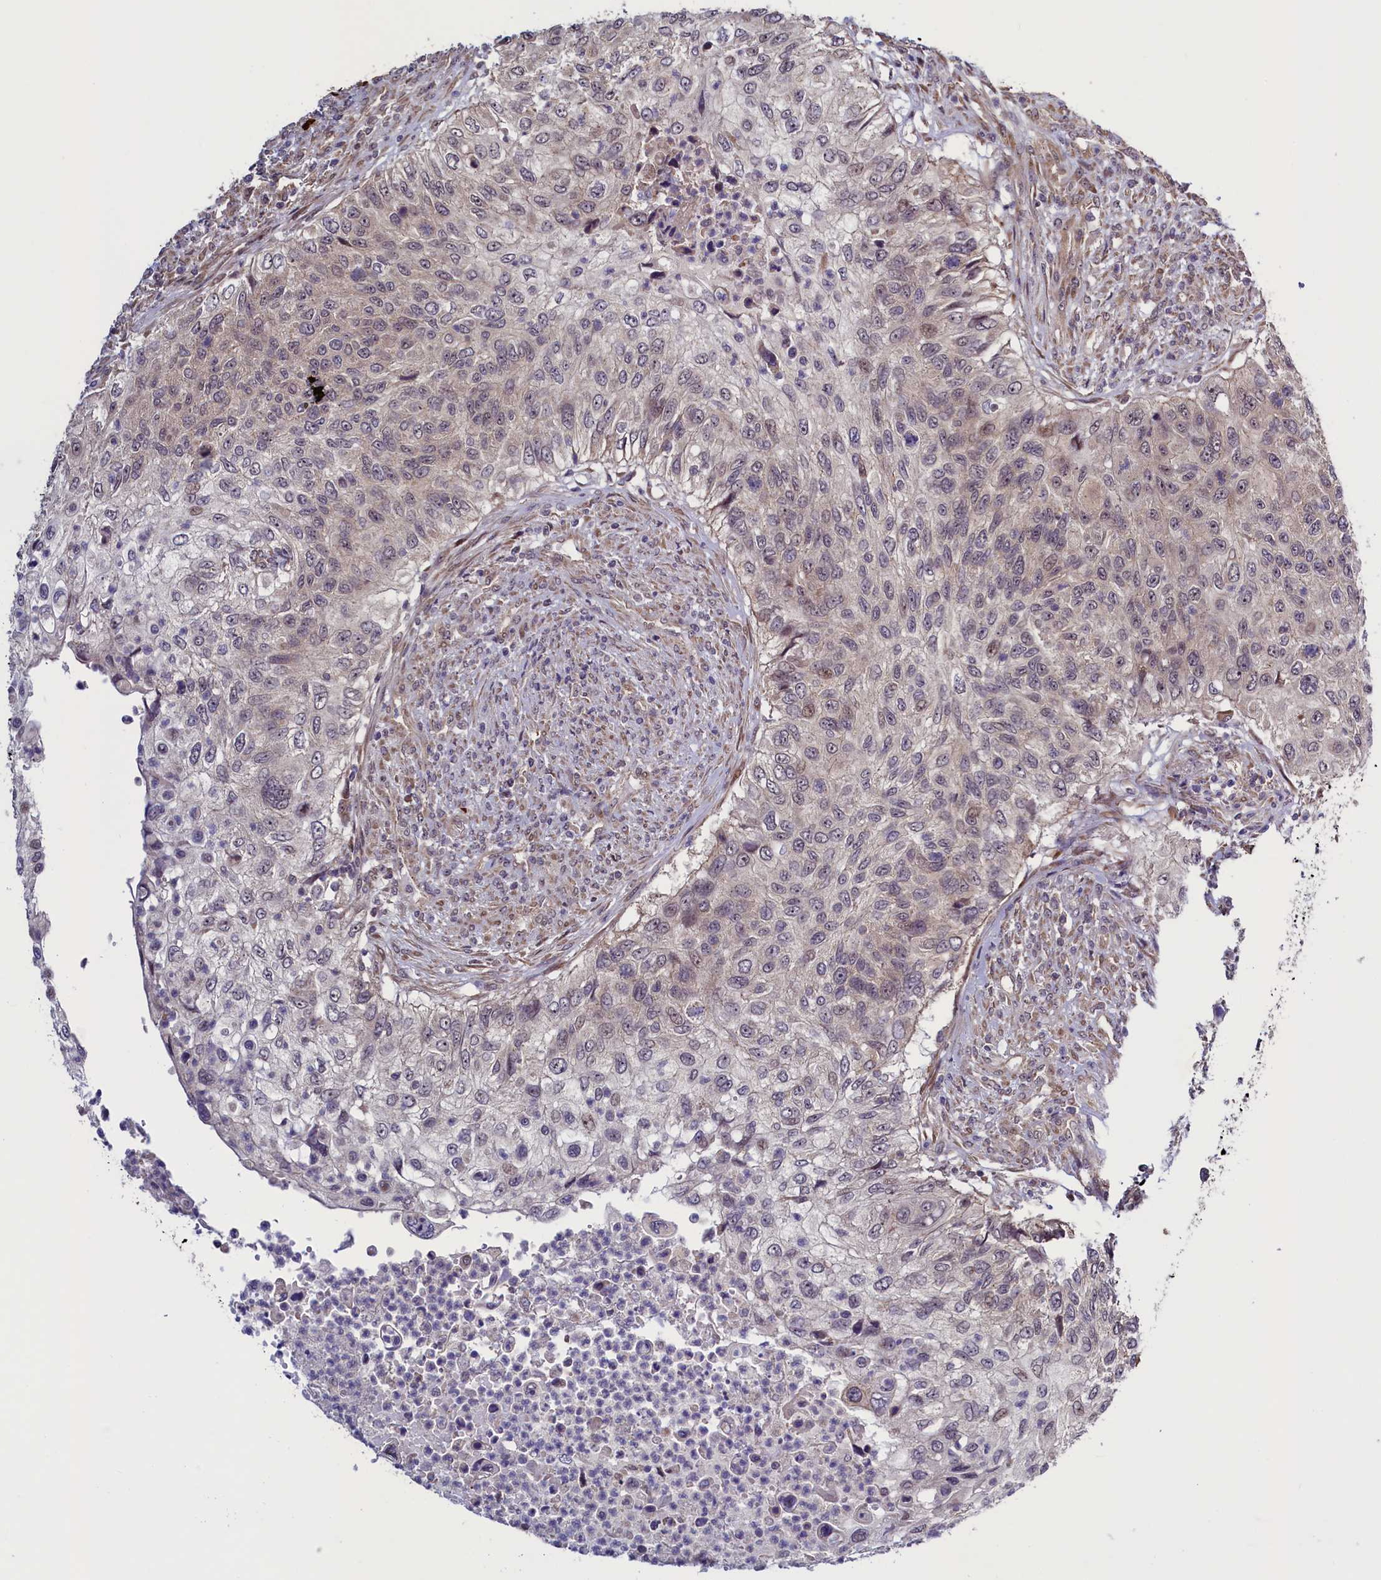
{"staining": {"intensity": "weak", "quantity": "<25%", "location": "cytoplasmic/membranous,nuclear"}, "tissue": "urothelial cancer", "cell_type": "Tumor cells", "image_type": "cancer", "snomed": [{"axis": "morphology", "description": "Urothelial carcinoma, High grade"}, {"axis": "topography", "description": "Urinary bladder"}], "caption": "The micrograph exhibits no staining of tumor cells in high-grade urothelial carcinoma. (Brightfield microscopy of DAB immunohistochemistry (IHC) at high magnification).", "gene": "RBFA", "patient": {"sex": "female", "age": 60}}